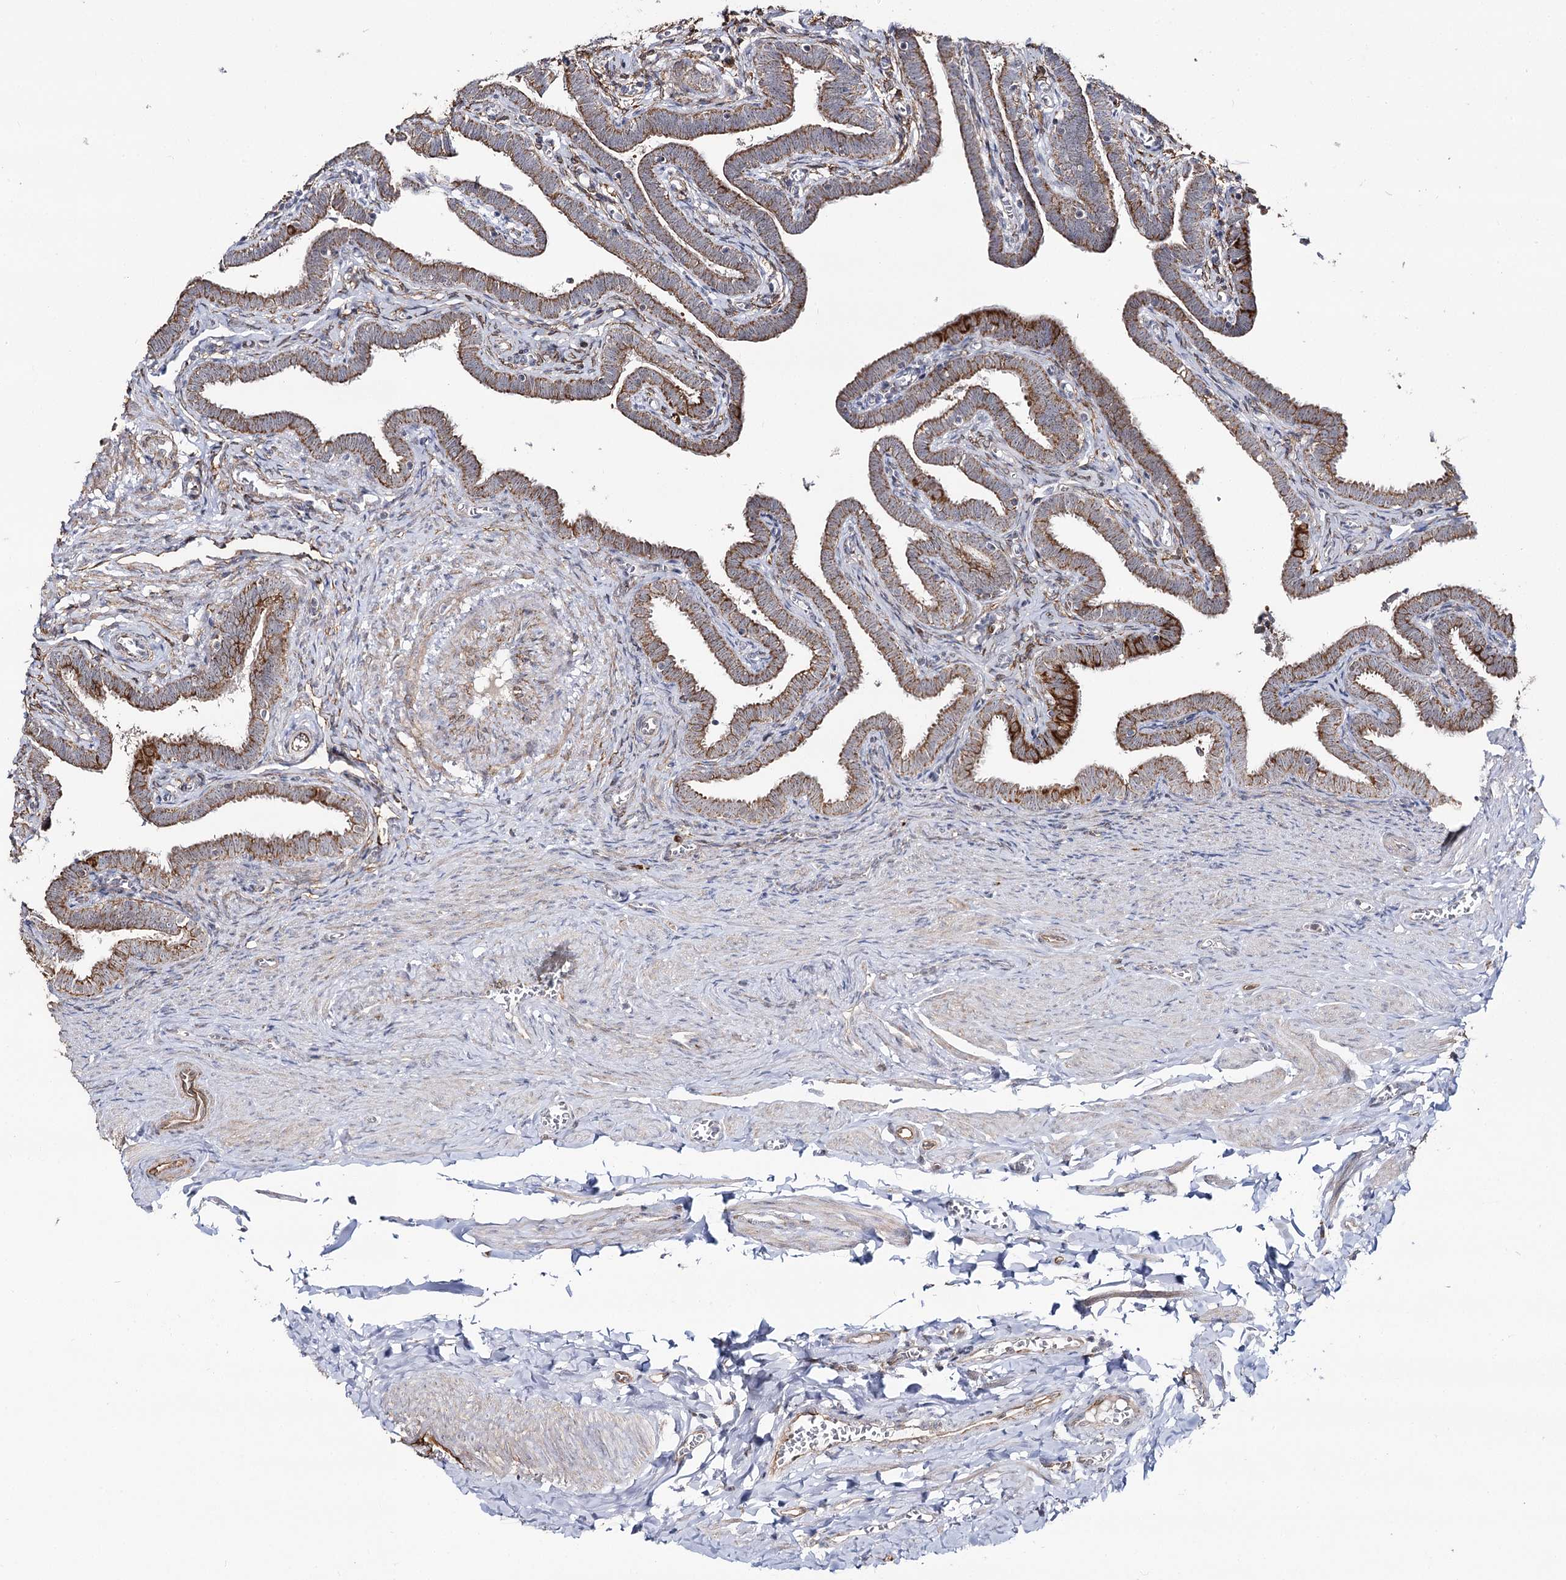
{"staining": {"intensity": "moderate", "quantity": ">75%", "location": "cytoplasmic/membranous"}, "tissue": "fallopian tube", "cell_type": "Glandular cells", "image_type": "normal", "snomed": [{"axis": "morphology", "description": "Normal tissue, NOS"}, {"axis": "topography", "description": "Fallopian tube"}], "caption": "This image reveals IHC staining of unremarkable fallopian tube, with medium moderate cytoplasmic/membranous expression in approximately >75% of glandular cells.", "gene": "CBR4", "patient": {"sex": "female", "age": 36}}